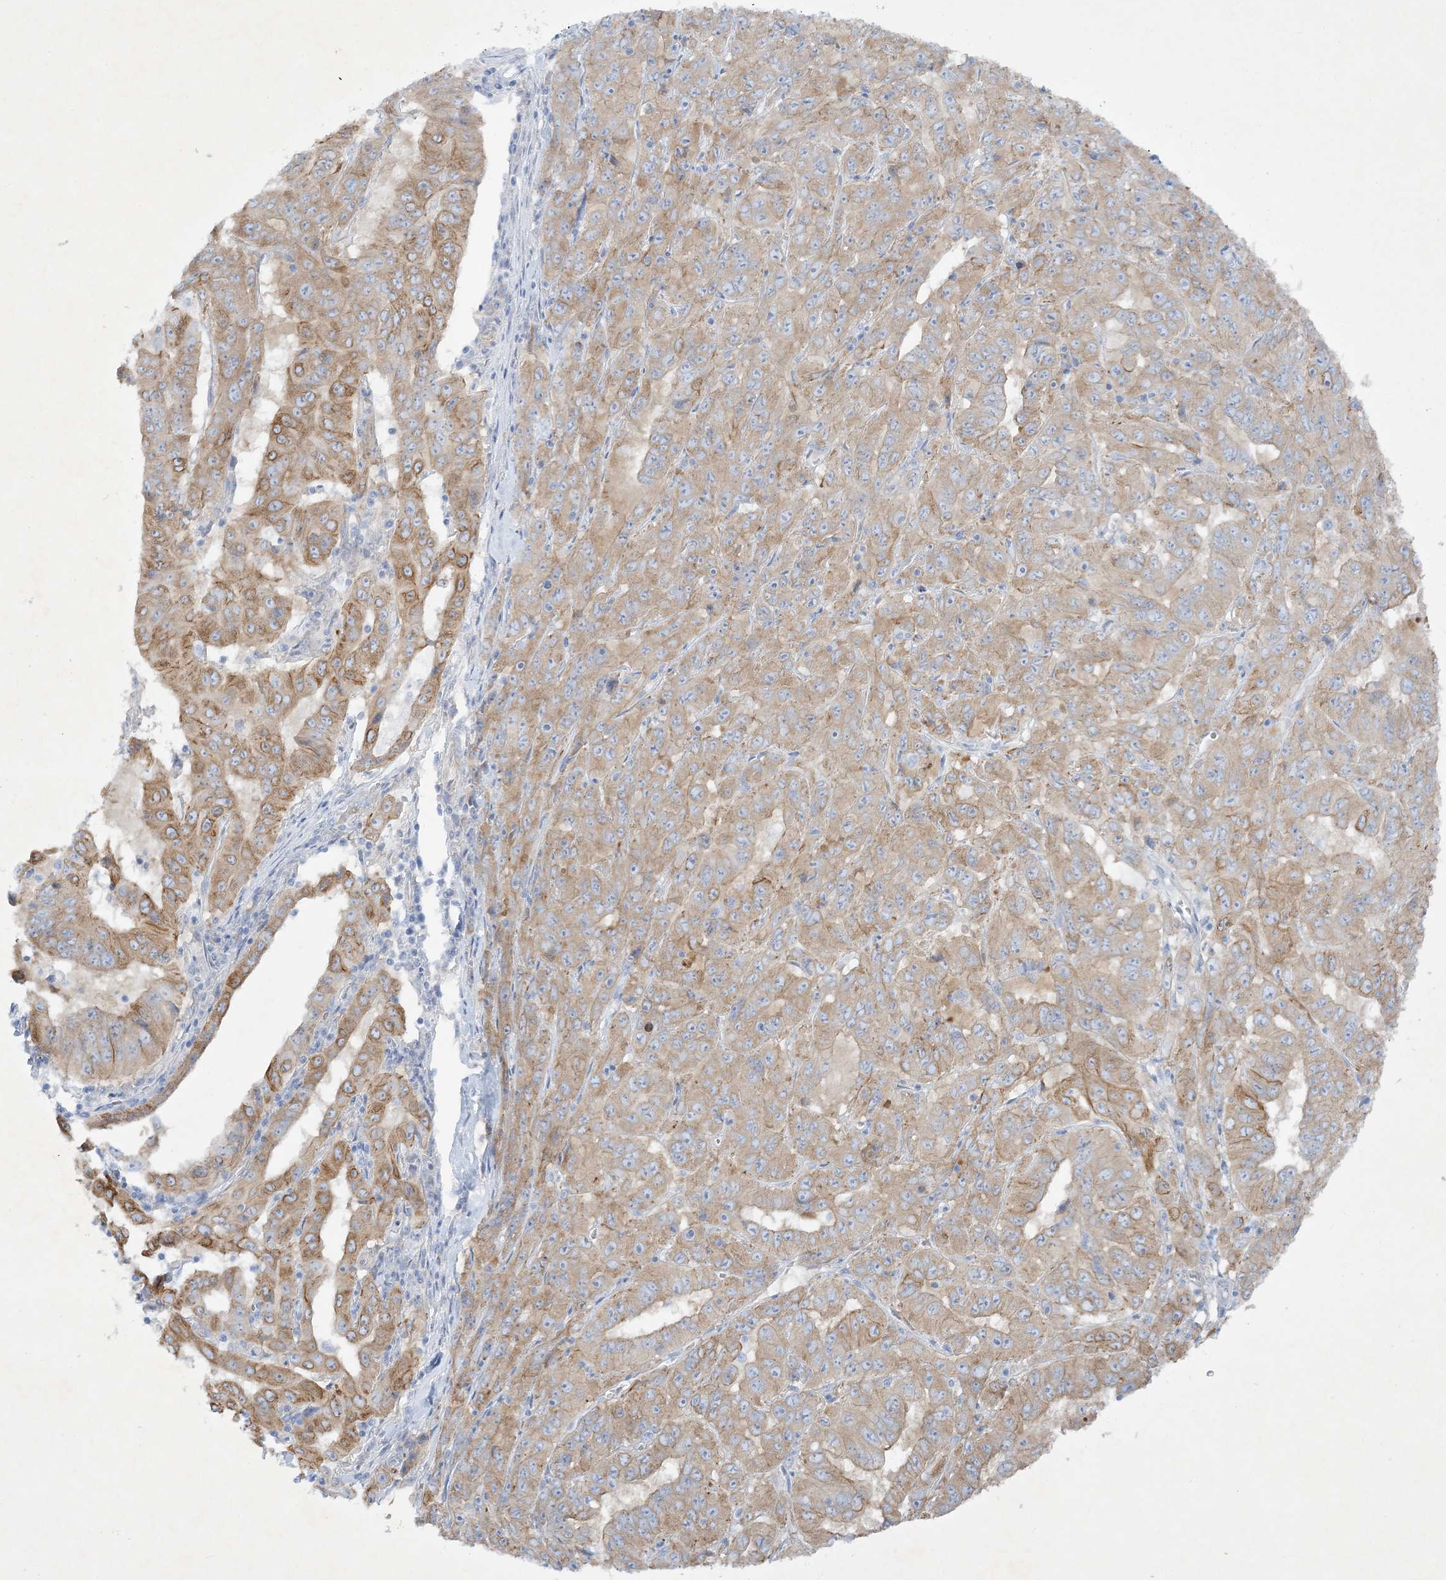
{"staining": {"intensity": "moderate", "quantity": ">75%", "location": "cytoplasmic/membranous"}, "tissue": "pancreatic cancer", "cell_type": "Tumor cells", "image_type": "cancer", "snomed": [{"axis": "morphology", "description": "Adenocarcinoma, NOS"}, {"axis": "topography", "description": "Pancreas"}], "caption": "Immunohistochemistry (IHC) (DAB) staining of human adenocarcinoma (pancreatic) shows moderate cytoplasmic/membranous protein expression in about >75% of tumor cells.", "gene": "FARSB", "patient": {"sex": "male", "age": 63}}